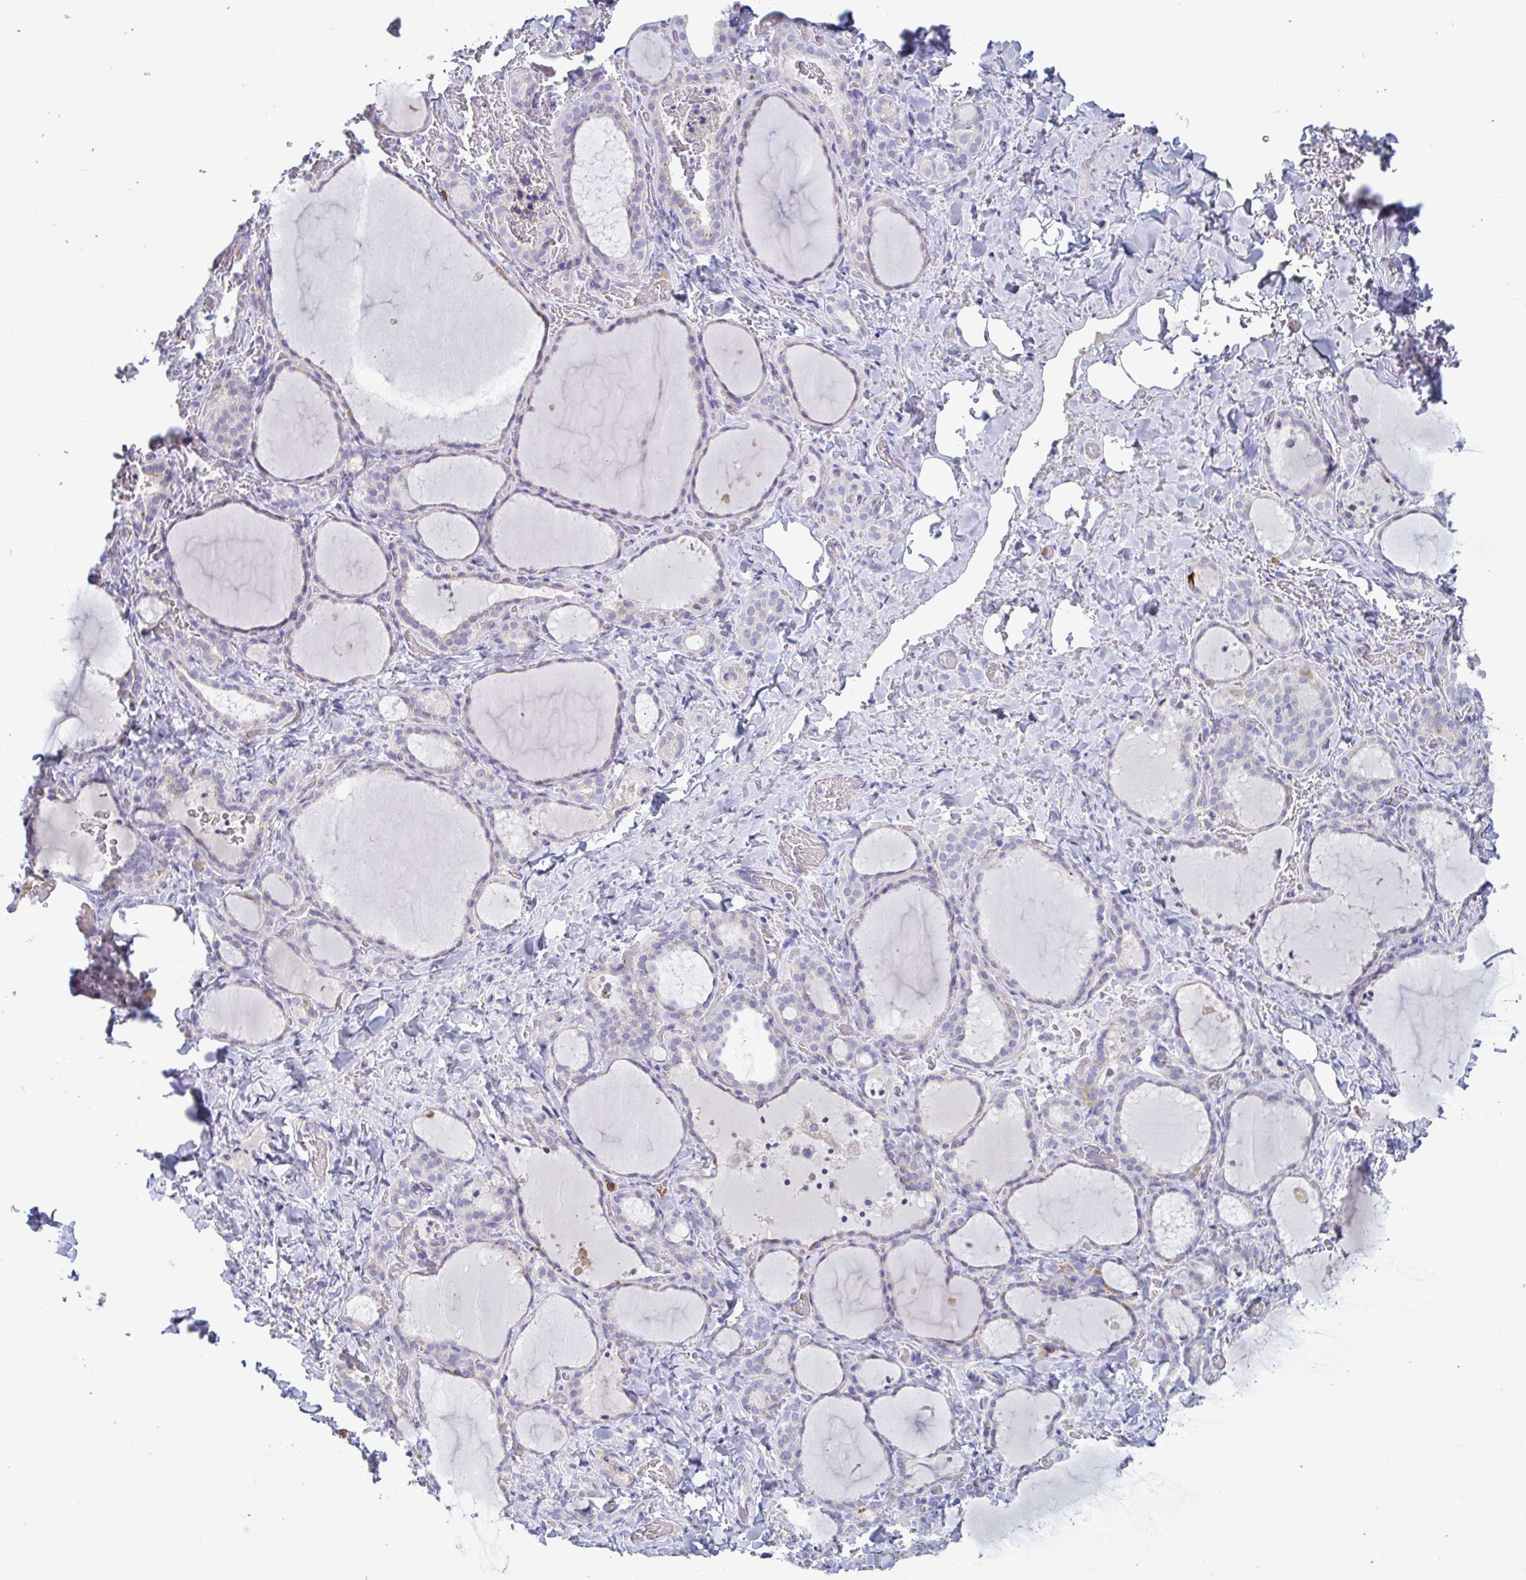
{"staining": {"intensity": "negative", "quantity": "none", "location": "none"}, "tissue": "thyroid gland", "cell_type": "Glandular cells", "image_type": "normal", "snomed": [{"axis": "morphology", "description": "Normal tissue, NOS"}, {"axis": "topography", "description": "Thyroid gland"}], "caption": "This is an IHC image of benign thyroid gland. There is no positivity in glandular cells.", "gene": "TAS2R38", "patient": {"sex": "female", "age": 22}}